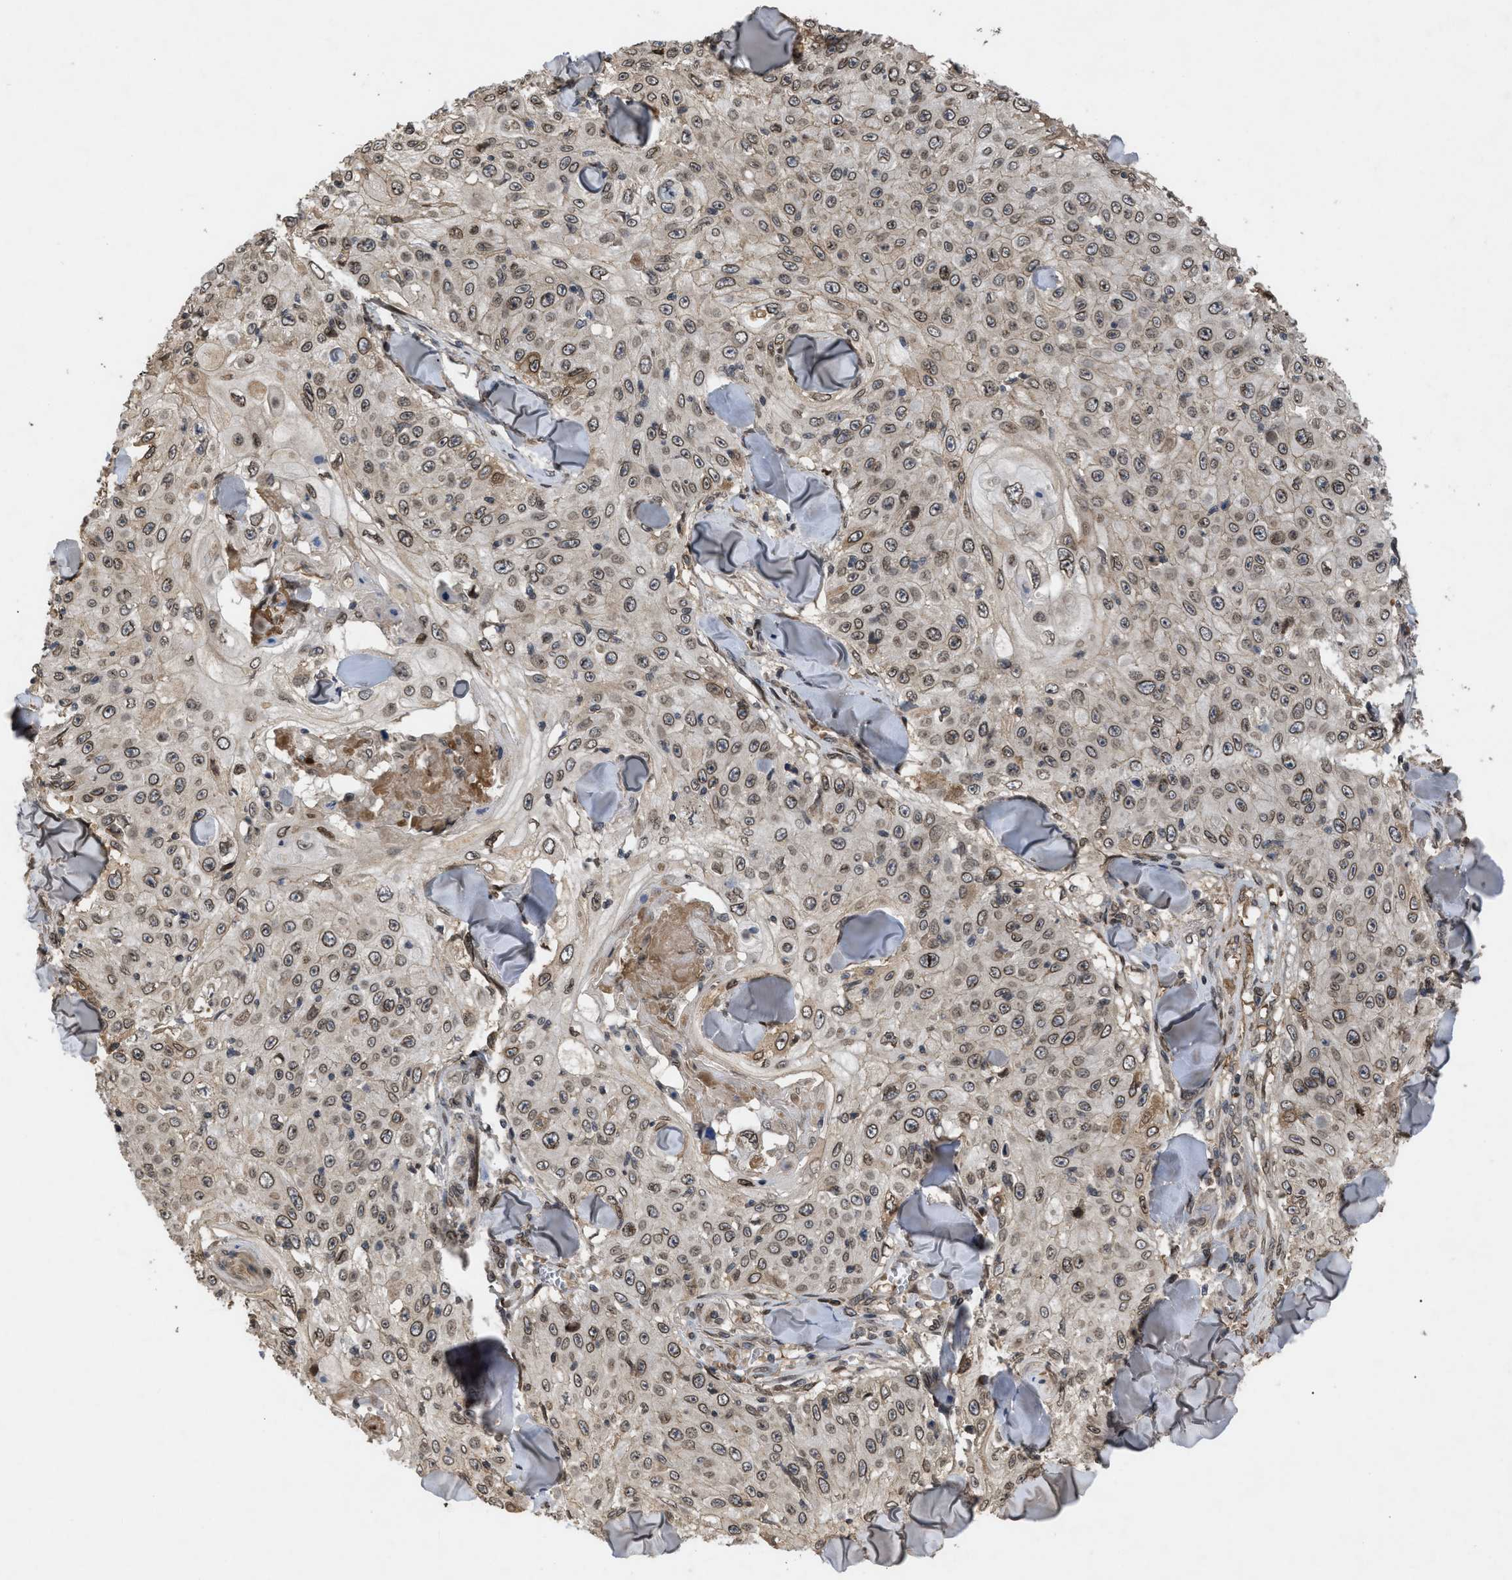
{"staining": {"intensity": "weak", "quantity": ">75%", "location": "cytoplasmic/membranous,nuclear"}, "tissue": "skin cancer", "cell_type": "Tumor cells", "image_type": "cancer", "snomed": [{"axis": "morphology", "description": "Squamous cell carcinoma, NOS"}, {"axis": "topography", "description": "Skin"}], "caption": "Immunohistochemistry (DAB) staining of human skin cancer (squamous cell carcinoma) exhibits weak cytoplasmic/membranous and nuclear protein expression in approximately >75% of tumor cells.", "gene": "CRY1", "patient": {"sex": "male", "age": 86}}